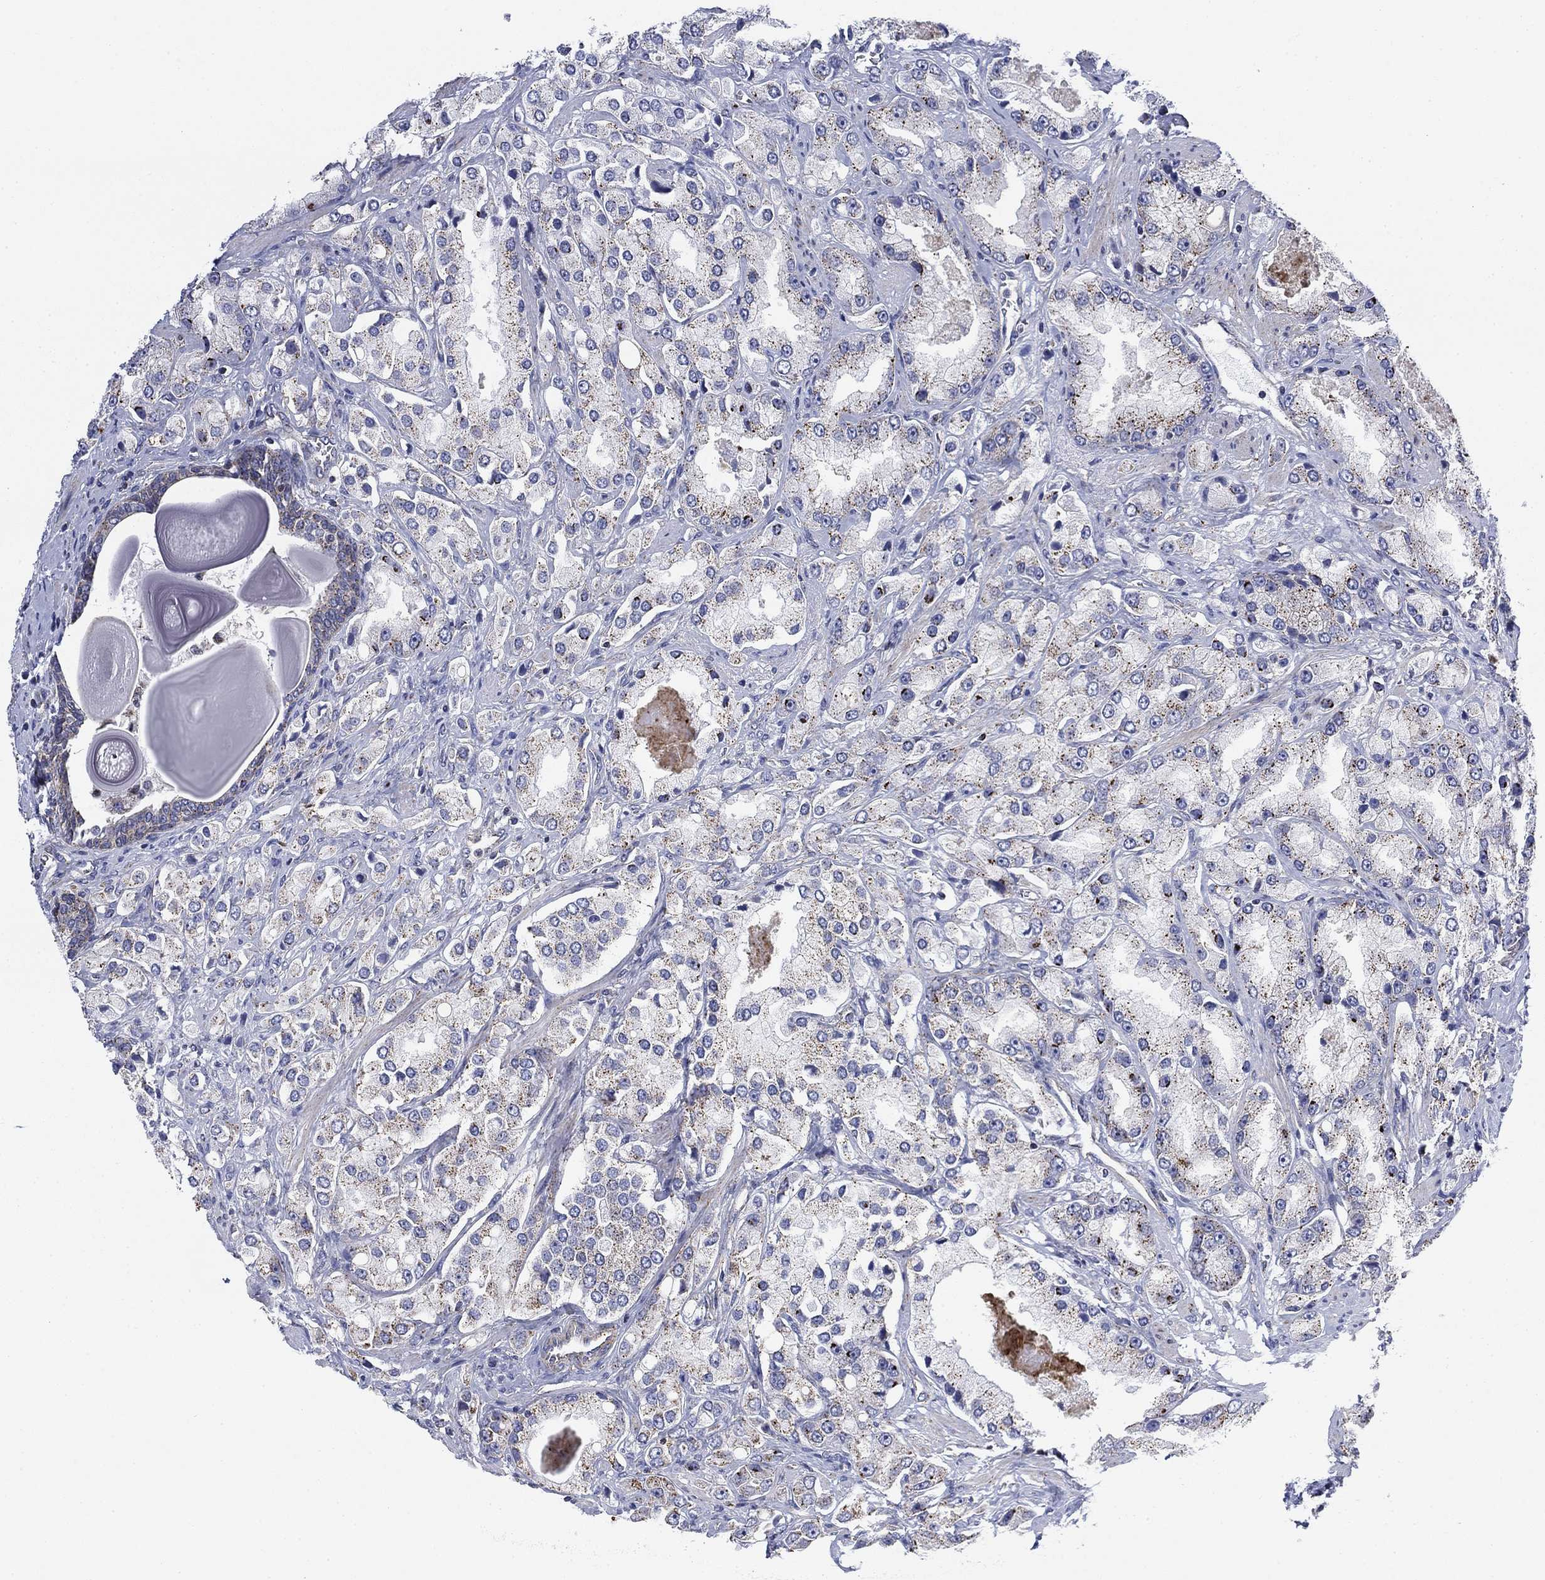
{"staining": {"intensity": "negative", "quantity": "none", "location": "none"}, "tissue": "prostate cancer", "cell_type": "Tumor cells", "image_type": "cancer", "snomed": [{"axis": "morphology", "description": "Adenocarcinoma, NOS"}, {"axis": "topography", "description": "Prostate and seminal vesicle, NOS"}, {"axis": "topography", "description": "Prostate"}], "caption": "High power microscopy image of an IHC image of adenocarcinoma (prostate), revealing no significant expression in tumor cells. (DAB immunohistochemistry (IHC) visualized using brightfield microscopy, high magnification).", "gene": "NACAD", "patient": {"sex": "male", "age": 64}}